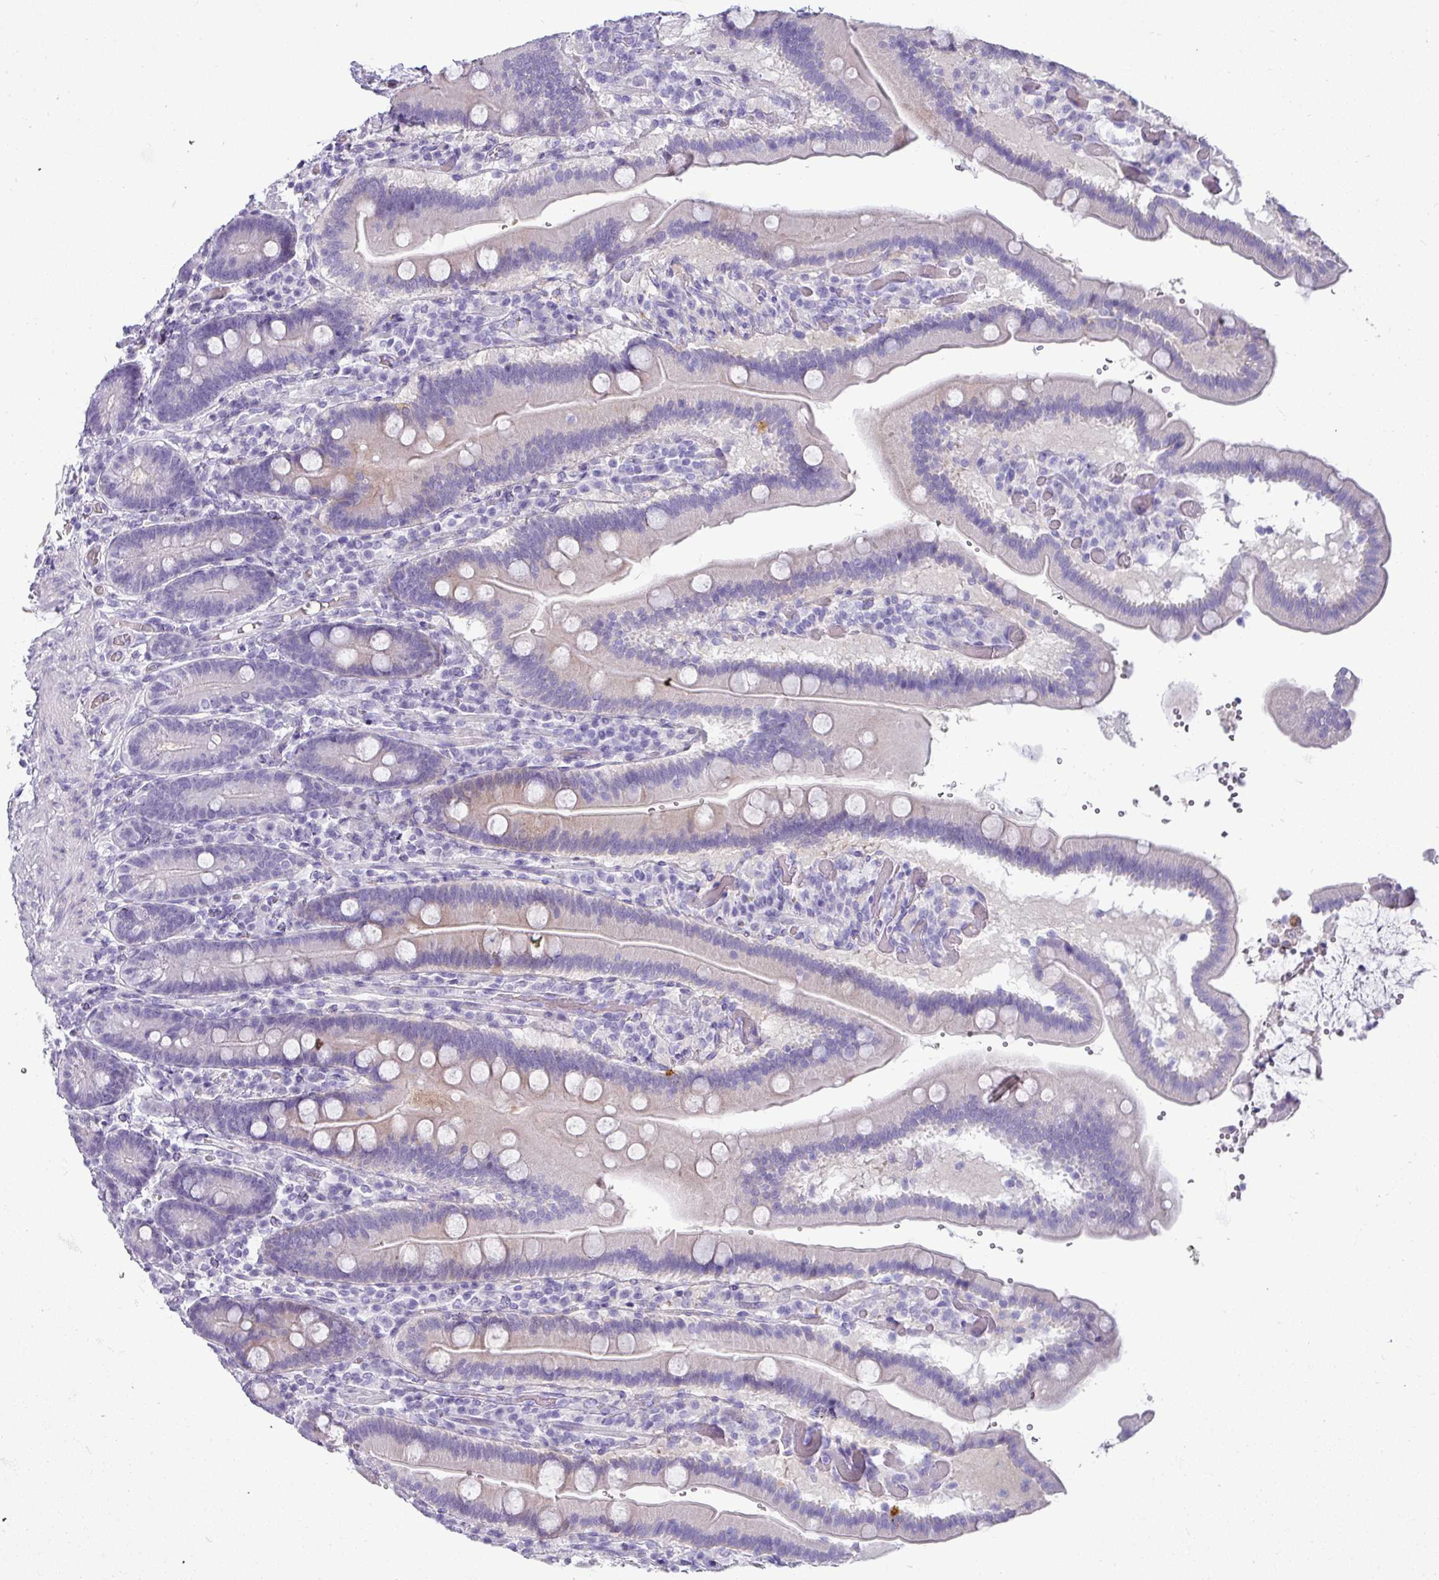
{"staining": {"intensity": "negative", "quantity": "none", "location": "none"}, "tissue": "duodenum", "cell_type": "Glandular cells", "image_type": "normal", "snomed": [{"axis": "morphology", "description": "Normal tissue, NOS"}, {"axis": "topography", "description": "Duodenum"}], "caption": "Immunohistochemistry (IHC) histopathology image of benign duodenum stained for a protein (brown), which shows no positivity in glandular cells. Nuclei are stained in blue.", "gene": "VCX2", "patient": {"sex": "female", "age": 62}}